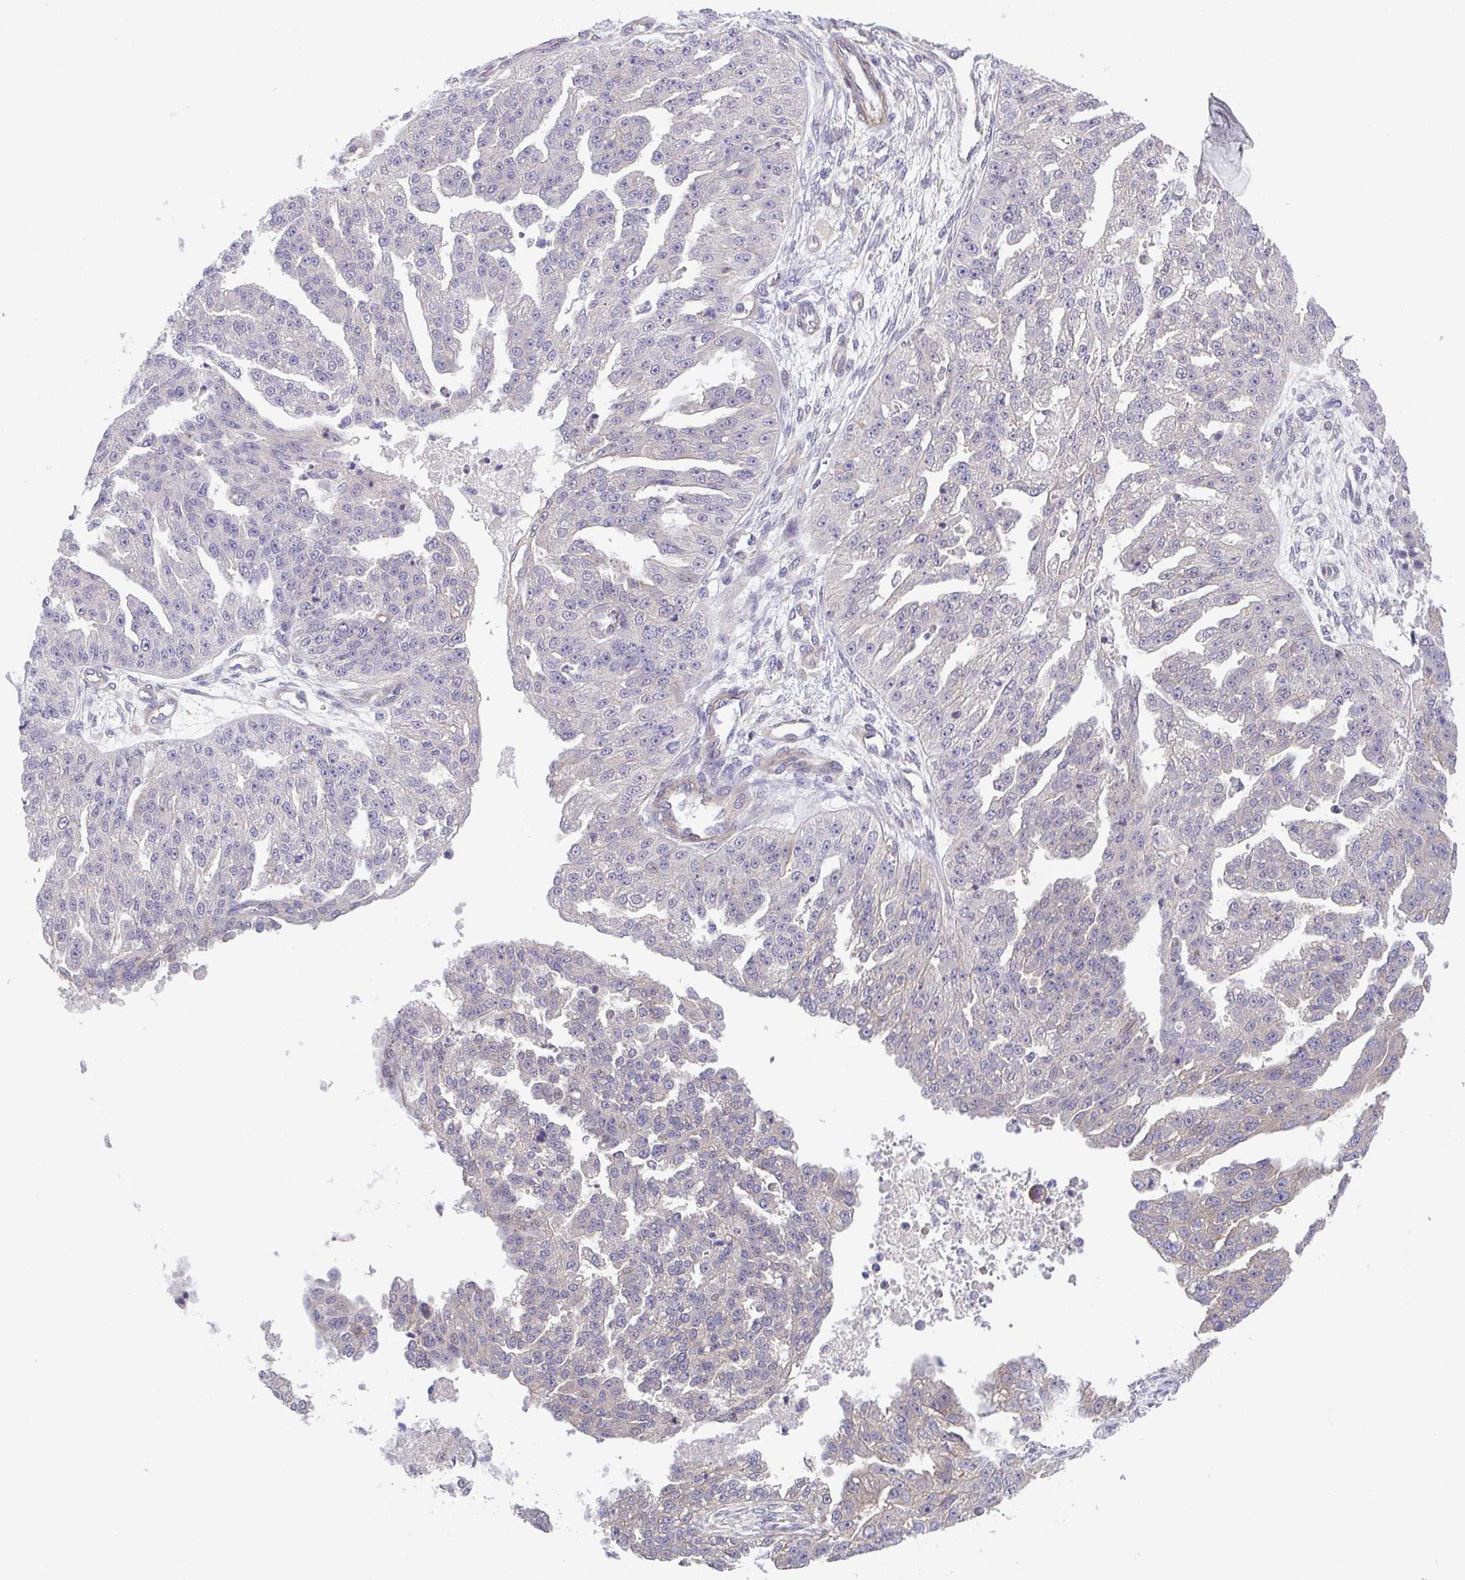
{"staining": {"intensity": "weak", "quantity": "<25%", "location": "cytoplasmic/membranous"}, "tissue": "ovarian cancer", "cell_type": "Tumor cells", "image_type": "cancer", "snomed": [{"axis": "morphology", "description": "Cystadenocarcinoma, serous, NOS"}, {"axis": "topography", "description": "Ovary"}], "caption": "This is a image of immunohistochemistry (IHC) staining of serous cystadenocarcinoma (ovarian), which shows no positivity in tumor cells.", "gene": "ZNF696", "patient": {"sex": "female", "age": 58}}